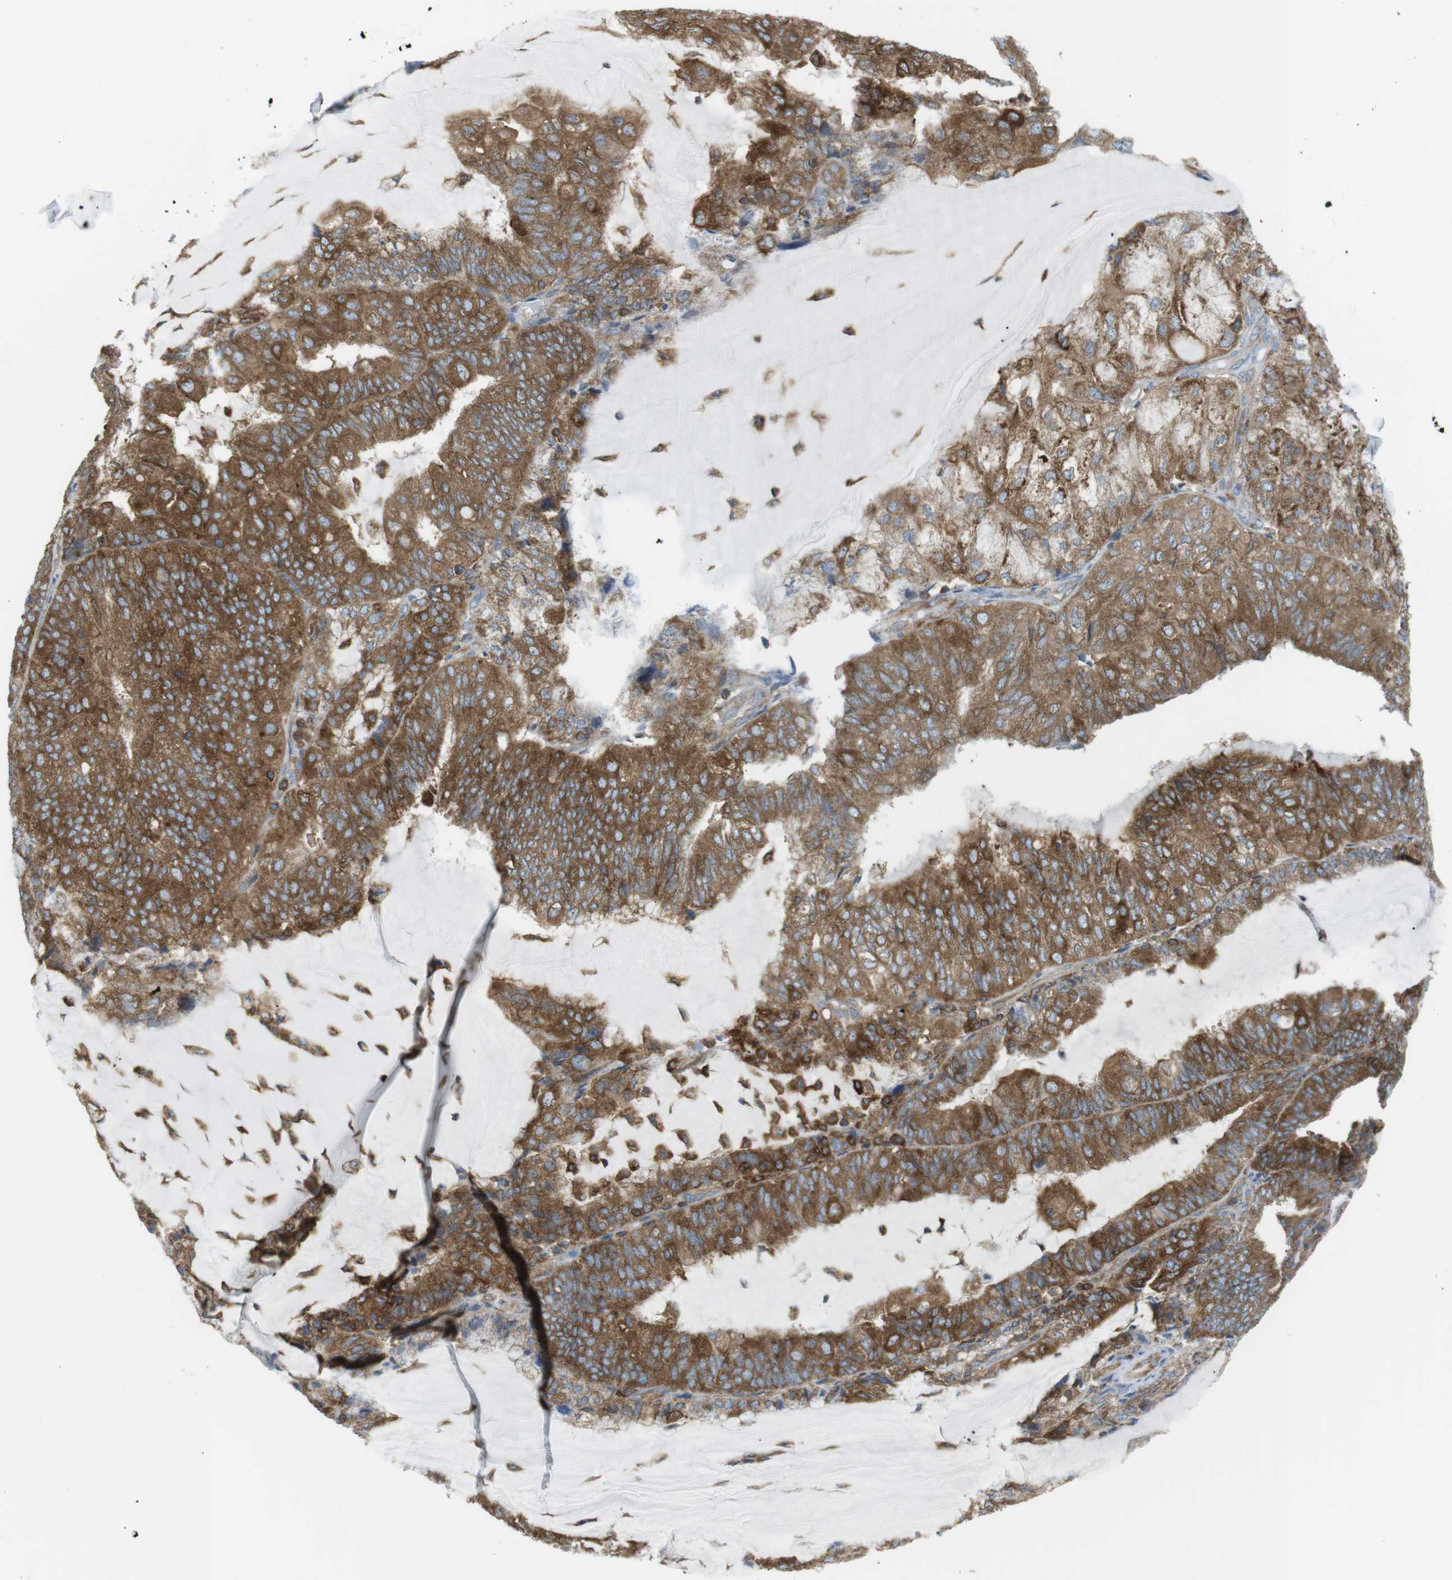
{"staining": {"intensity": "strong", "quantity": ">75%", "location": "cytoplasmic/membranous"}, "tissue": "endometrial cancer", "cell_type": "Tumor cells", "image_type": "cancer", "snomed": [{"axis": "morphology", "description": "Adenocarcinoma, NOS"}, {"axis": "topography", "description": "Endometrium"}], "caption": "Endometrial adenocarcinoma stained with immunohistochemistry exhibits strong cytoplasmic/membranous positivity in approximately >75% of tumor cells.", "gene": "FLII", "patient": {"sex": "female", "age": 81}}